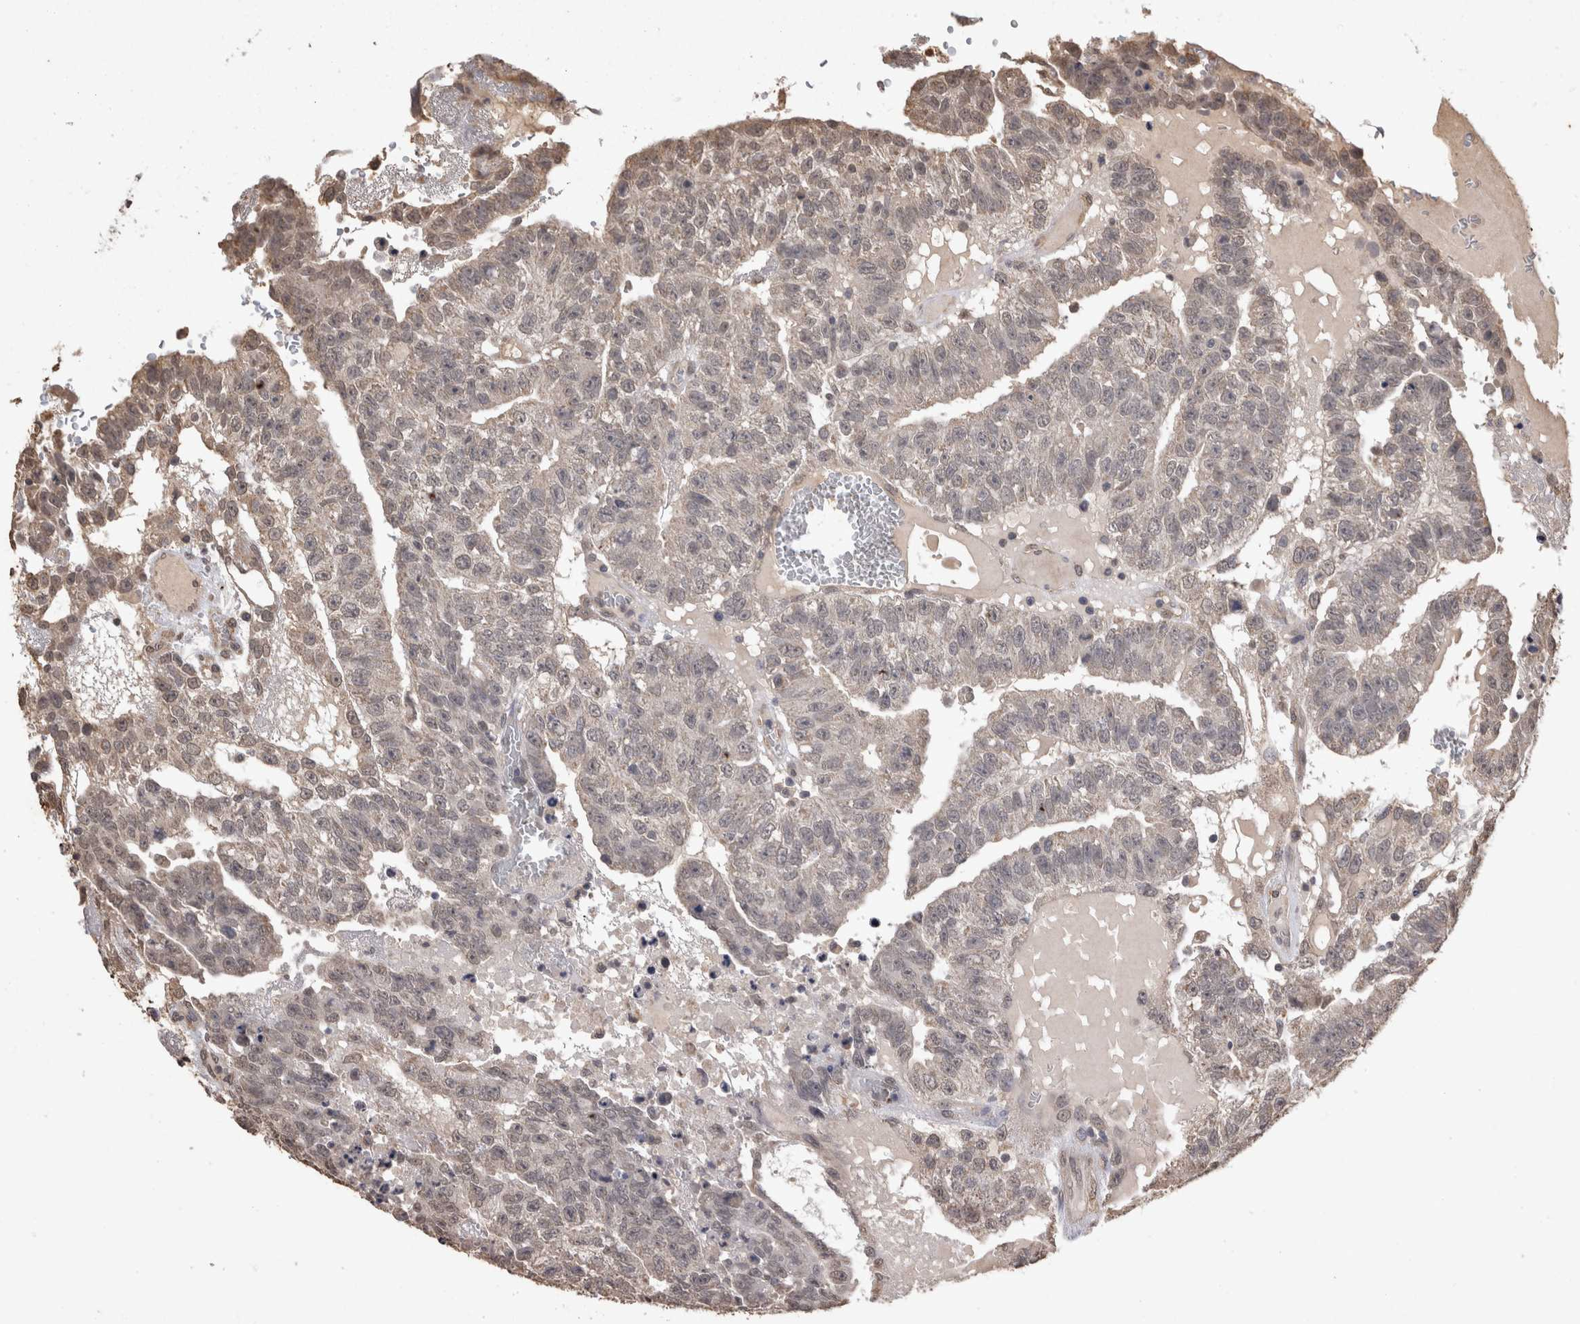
{"staining": {"intensity": "weak", "quantity": "<25%", "location": "cytoplasmic/membranous"}, "tissue": "testis cancer", "cell_type": "Tumor cells", "image_type": "cancer", "snomed": [{"axis": "morphology", "description": "Seminoma, NOS"}, {"axis": "morphology", "description": "Carcinoma, Embryonal, NOS"}, {"axis": "topography", "description": "Testis"}], "caption": "Tumor cells show no significant protein positivity in testis seminoma.", "gene": "SOCS5", "patient": {"sex": "male", "age": 52}}